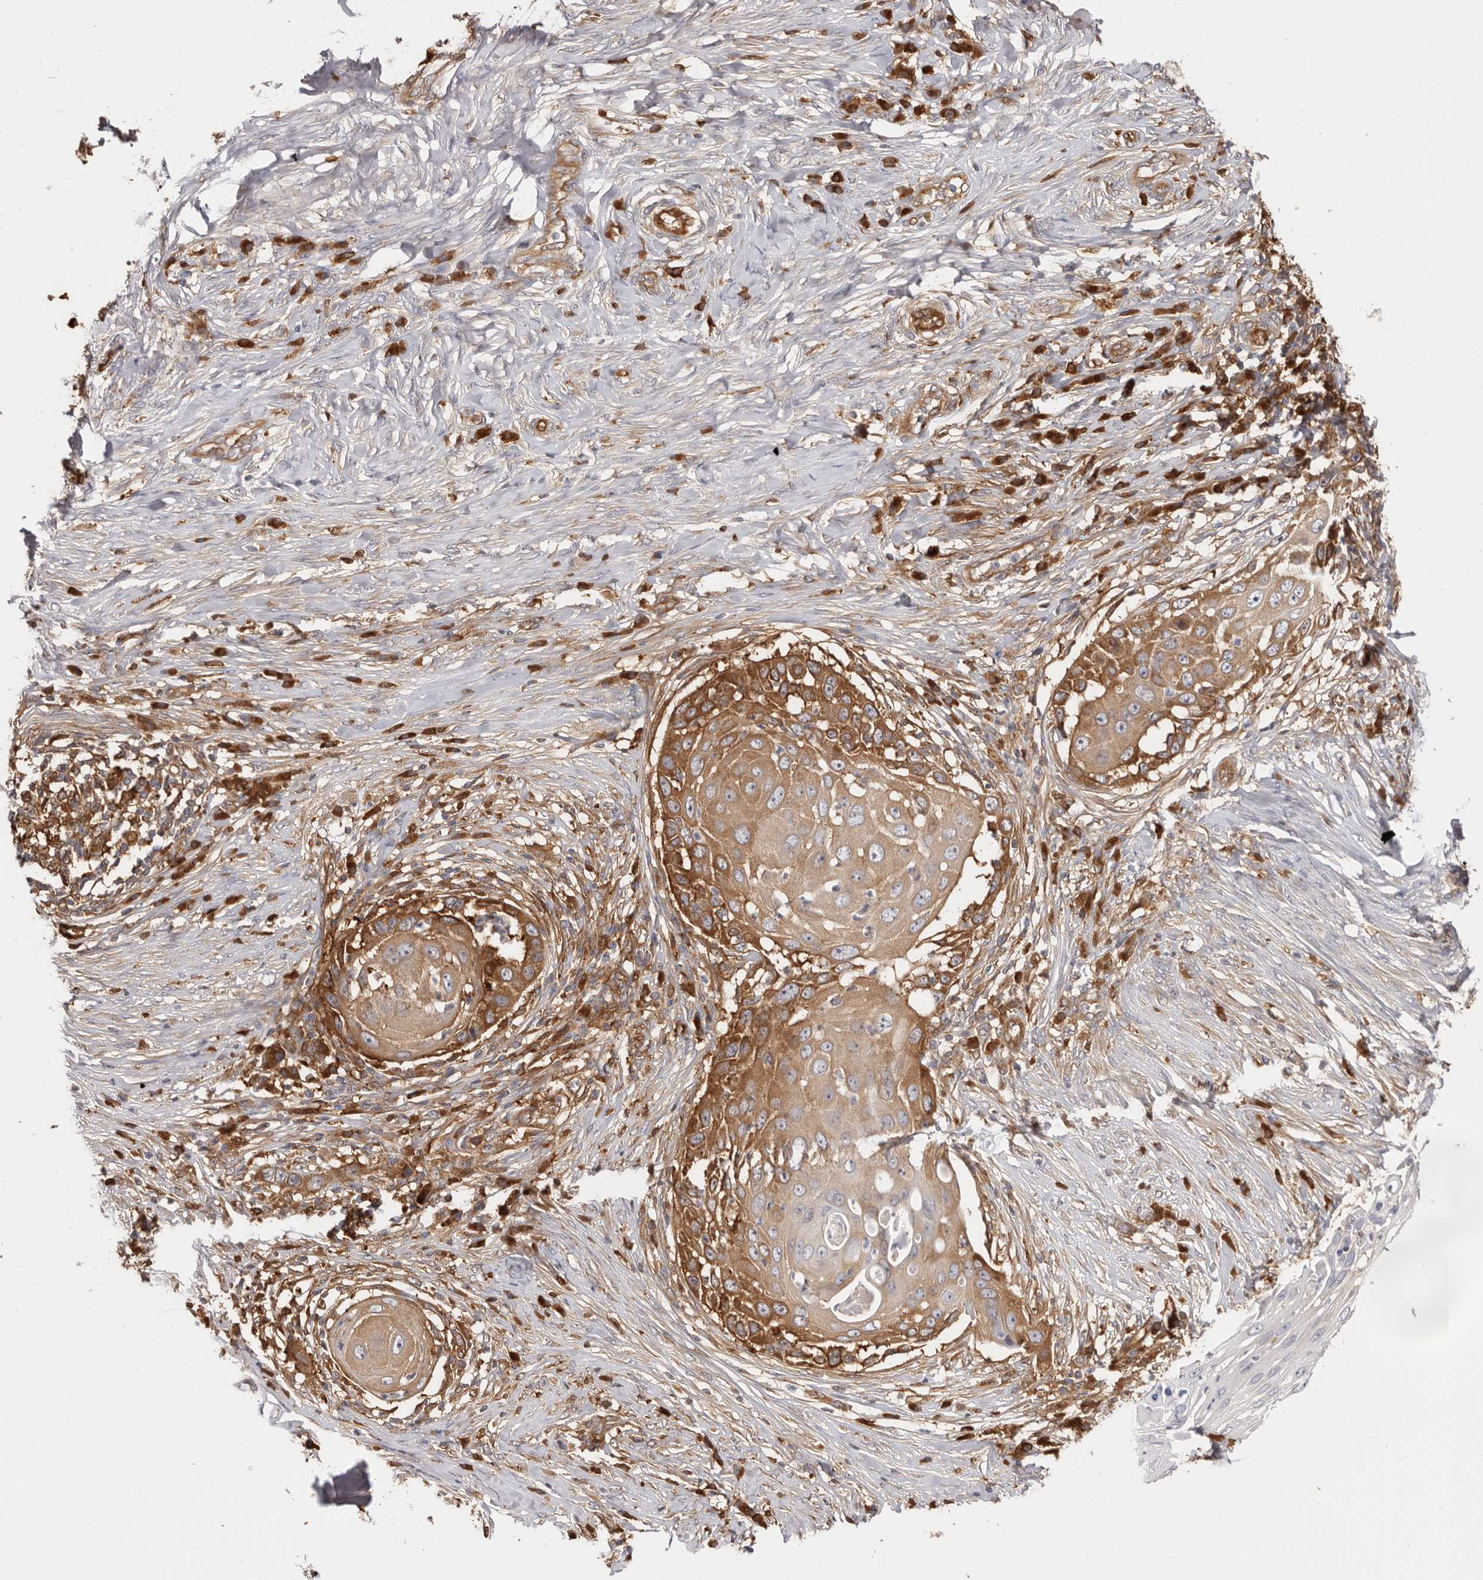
{"staining": {"intensity": "moderate", "quantity": ">75%", "location": "cytoplasmic/membranous"}, "tissue": "skin cancer", "cell_type": "Tumor cells", "image_type": "cancer", "snomed": [{"axis": "morphology", "description": "Squamous cell carcinoma, NOS"}, {"axis": "topography", "description": "Skin"}], "caption": "DAB immunohistochemical staining of skin squamous cell carcinoma reveals moderate cytoplasmic/membranous protein positivity in about >75% of tumor cells.", "gene": "LAP3", "patient": {"sex": "female", "age": 44}}